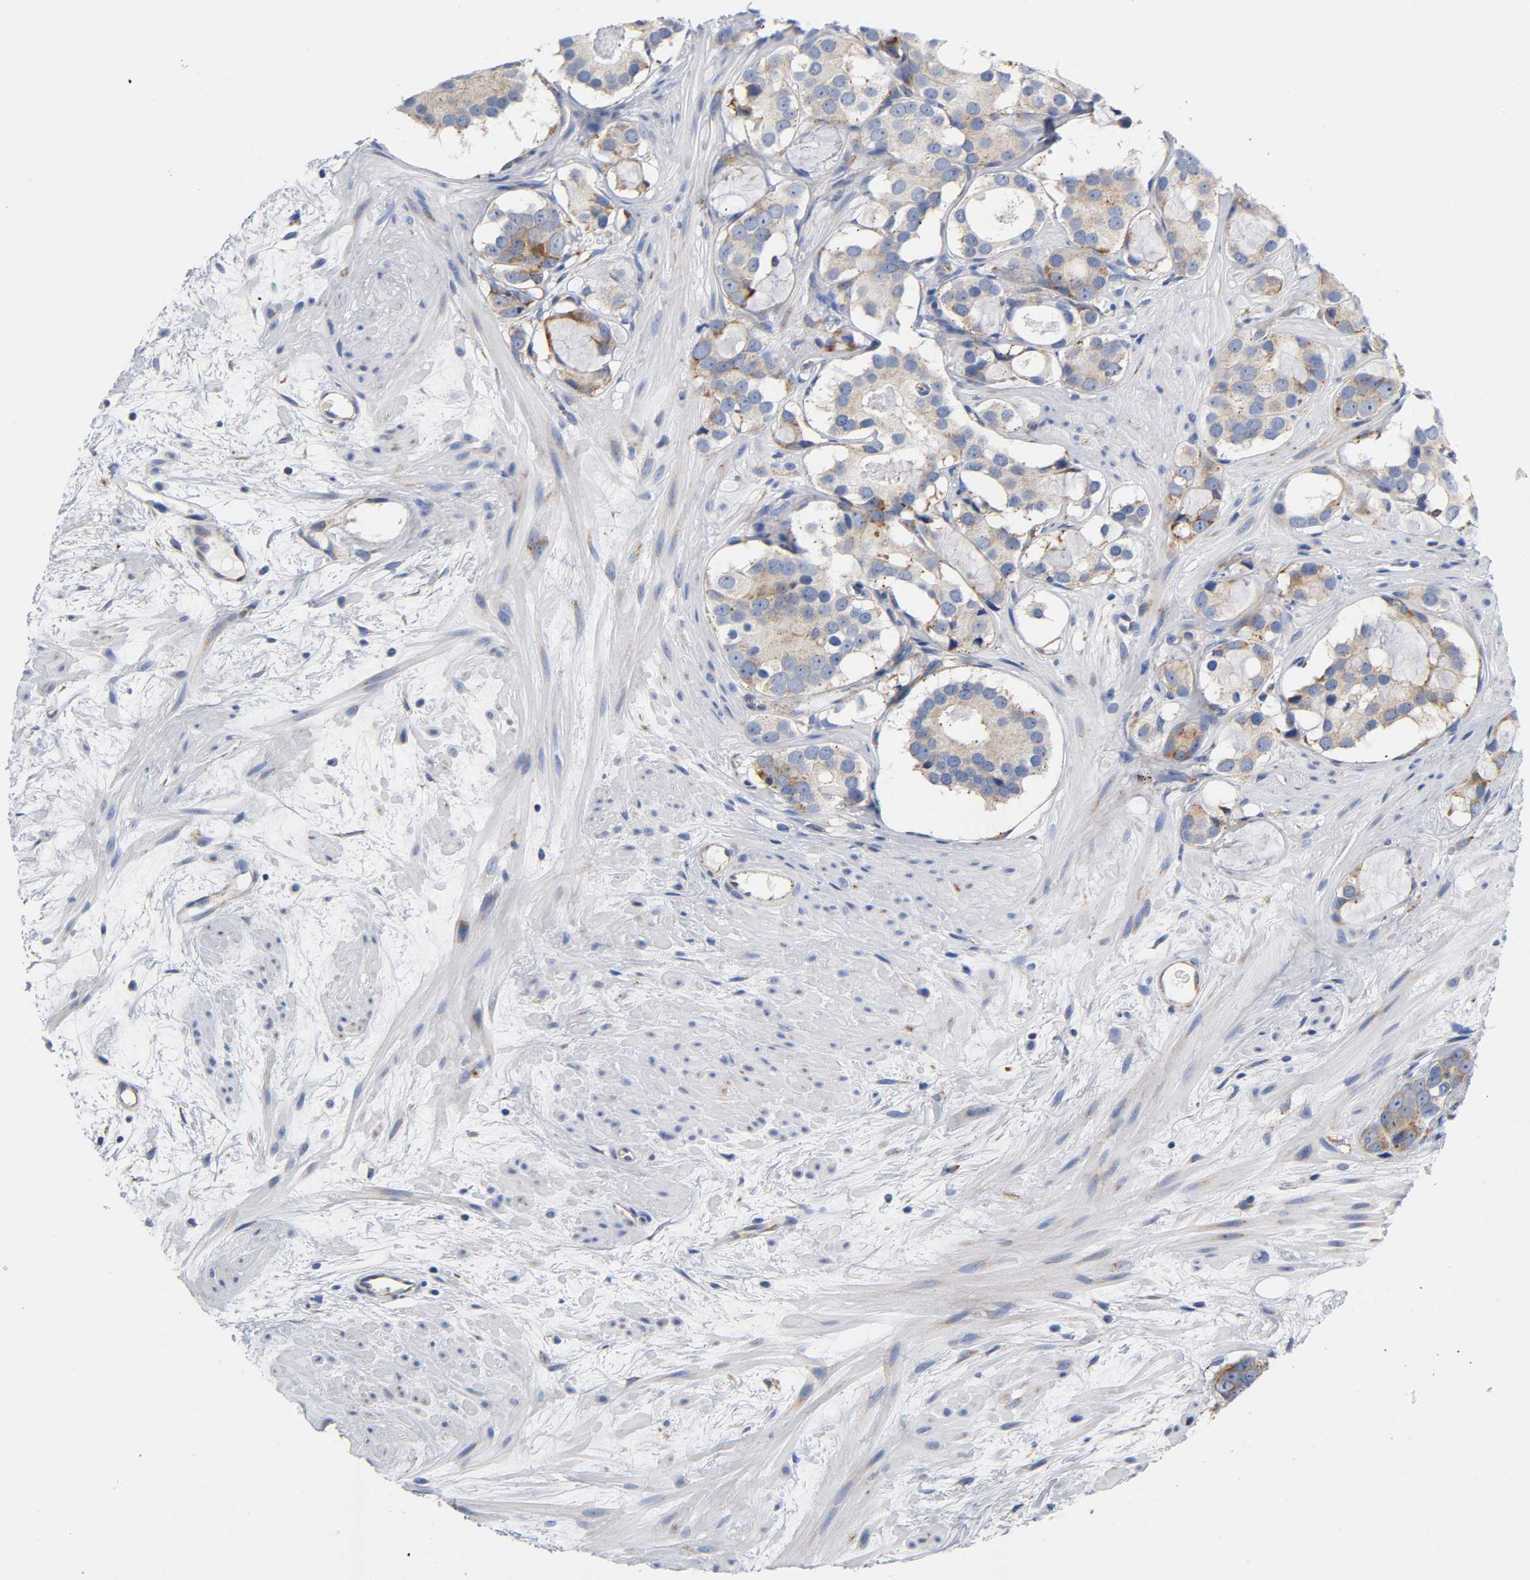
{"staining": {"intensity": "weak", "quantity": ">75%", "location": "cytoplasmic/membranous"}, "tissue": "prostate cancer", "cell_type": "Tumor cells", "image_type": "cancer", "snomed": [{"axis": "morphology", "description": "Adenocarcinoma, Low grade"}, {"axis": "topography", "description": "Prostate"}], "caption": "Prostate cancer (low-grade adenocarcinoma) tissue shows weak cytoplasmic/membranous staining in approximately >75% of tumor cells, visualized by immunohistochemistry.", "gene": "REL", "patient": {"sex": "male", "age": 57}}